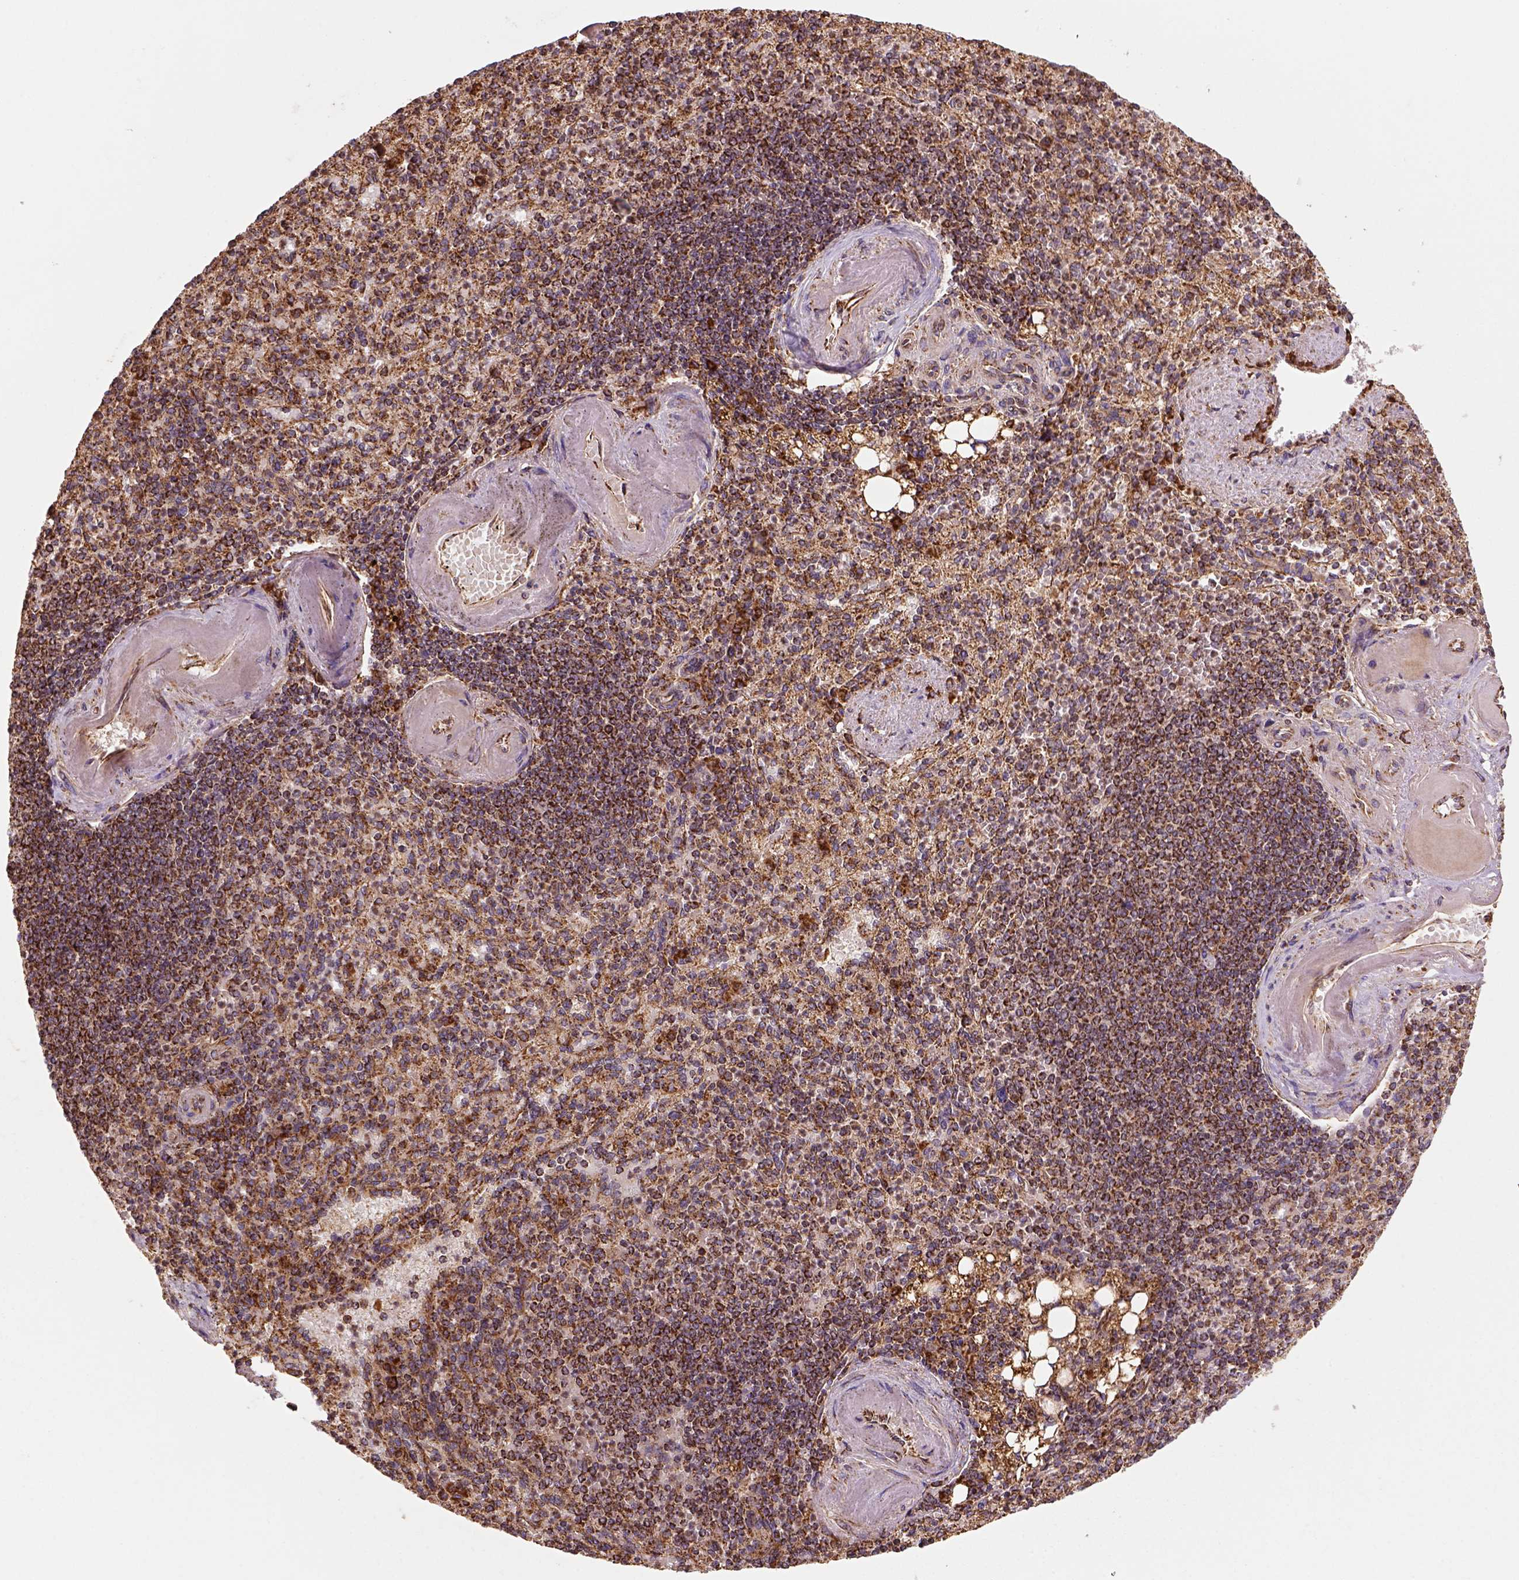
{"staining": {"intensity": "strong", "quantity": ">75%", "location": "cytoplasmic/membranous"}, "tissue": "spleen", "cell_type": "Cells in red pulp", "image_type": "normal", "snomed": [{"axis": "morphology", "description": "Normal tissue, NOS"}, {"axis": "topography", "description": "Spleen"}], "caption": "Cells in red pulp exhibit high levels of strong cytoplasmic/membranous expression in about >75% of cells in normal spleen. (DAB (3,3'-diaminobenzidine) IHC with brightfield microscopy, high magnification).", "gene": "MAPK8IP3", "patient": {"sex": "female", "age": 74}}